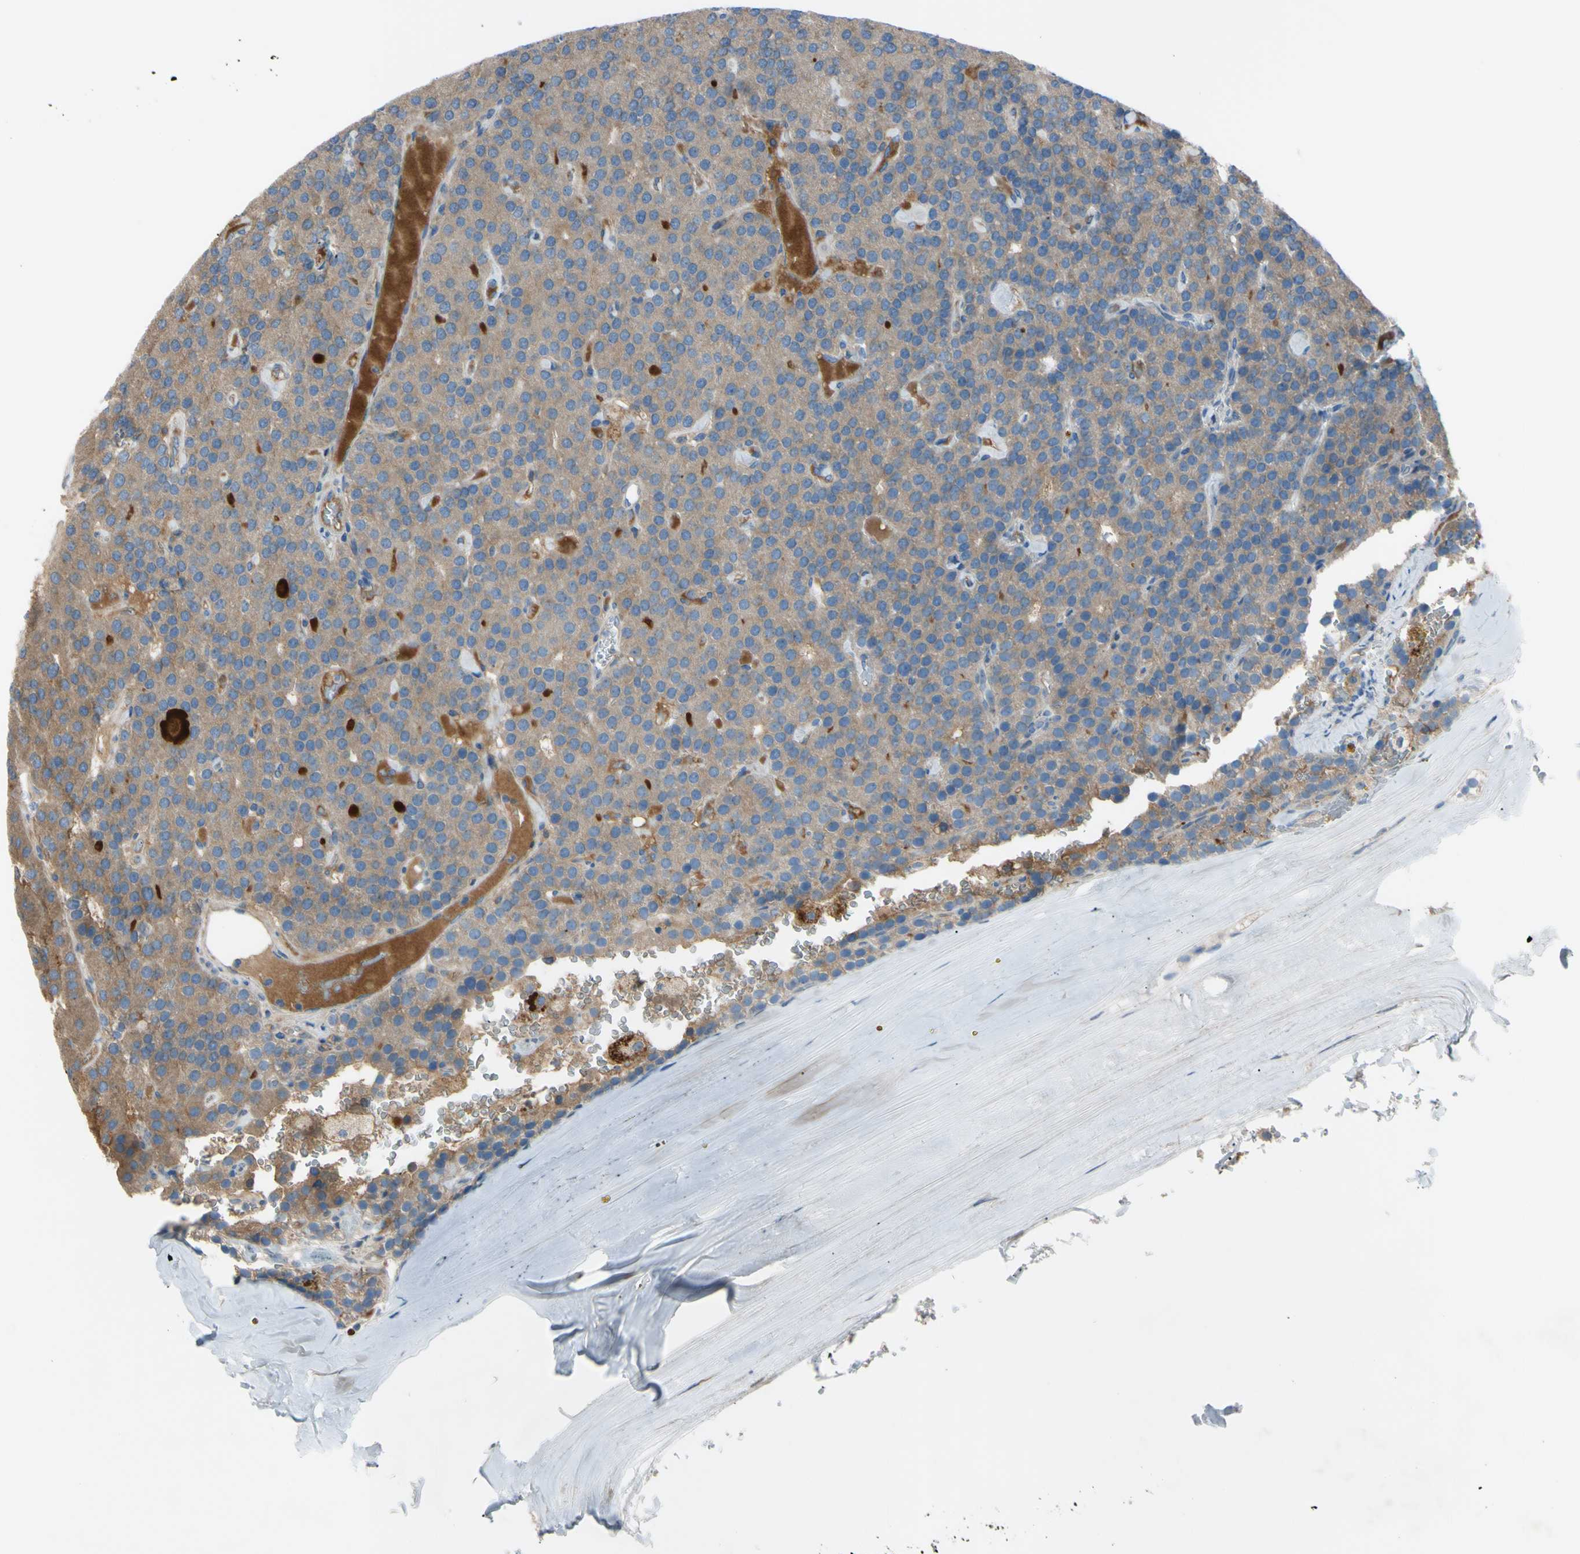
{"staining": {"intensity": "weak", "quantity": ">75%", "location": "cytoplasmic/membranous"}, "tissue": "parathyroid gland", "cell_type": "Glandular cells", "image_type": "normal", "snomed": [{"axis": "morphology", "description": "Normal tissue, NOS"}, {"axis": "morphology", "description": "Adenoma, NOS"}, {"axis": "topography", "description": "Parathyroid gland"}], "caption": "Immunohistochemical staining of benign parathyroid gland displays >75% levels of weak cytoplasmic/membranous protein expression in about >75% of glandular cells. (Stains: DAB (3,3'-diaminobenzidine) in brown, nuclei in blue, Microscopy: brightfield microscopy at high magnification).", "gene": "ATRN", "patient": {"sex": "female", "age": 86}}